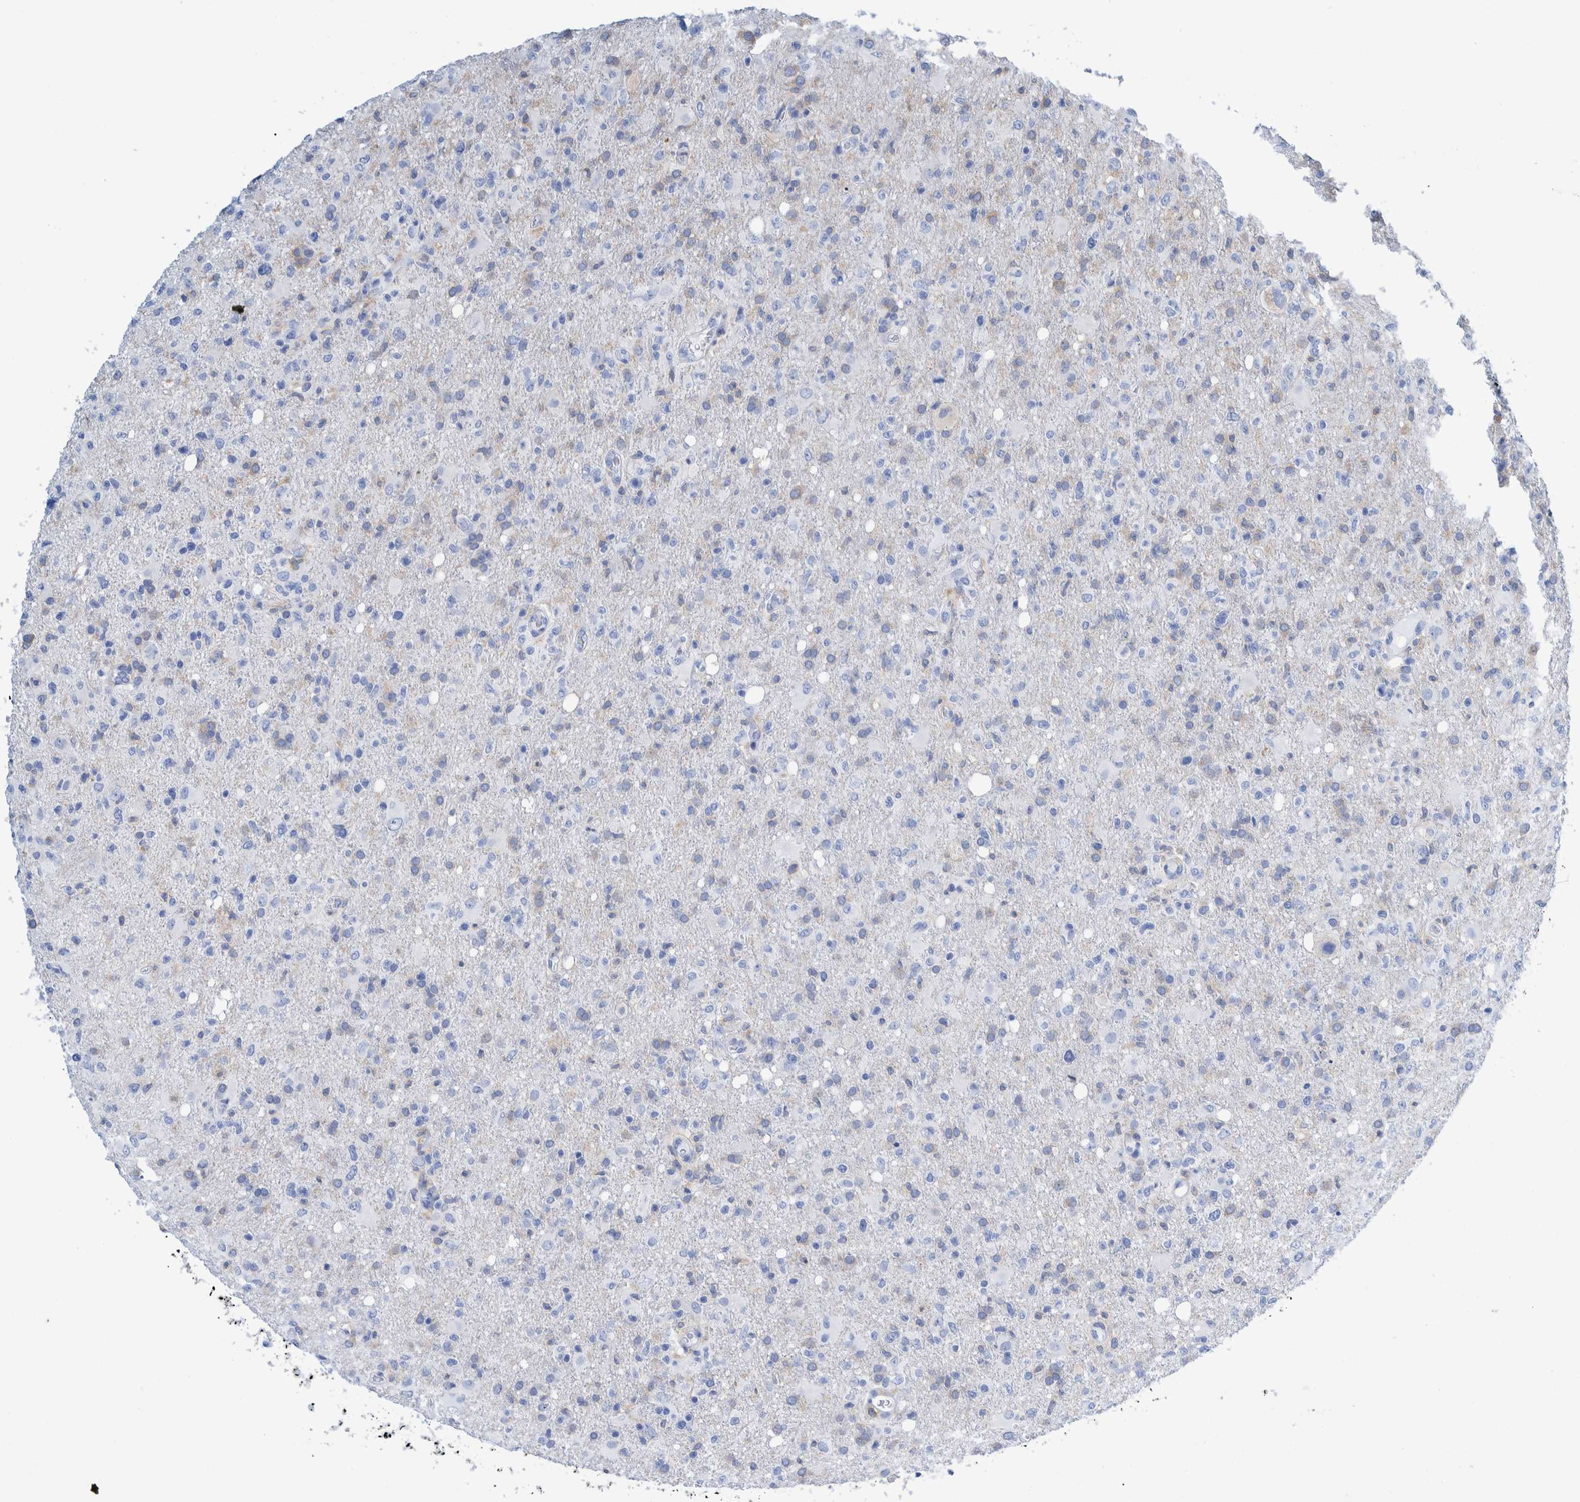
{"staining": {"intensity": "weak", "quantity": "<25%", "location": "cytoplasmic/membranous"}, "tissue": "glioma", "cell_type": "Tumor cells", "image_type": "cancer", "snomed": [{"axis": "morphology", "description": "Glioma, malignant, High grade"}, {"axis": "topography", "description": "Brain"}], "caption": "High power microscopy image of an immunohistochemistry photomicrograph of malignant high-grade glioma, revealing no significant expression in tumor cells. The staining is performed using DAB brown chromogen with nuclei counter-stained in using hematoxylin.", "gene": "KRT14", "patient": {"sex": "female", "age": 57}}